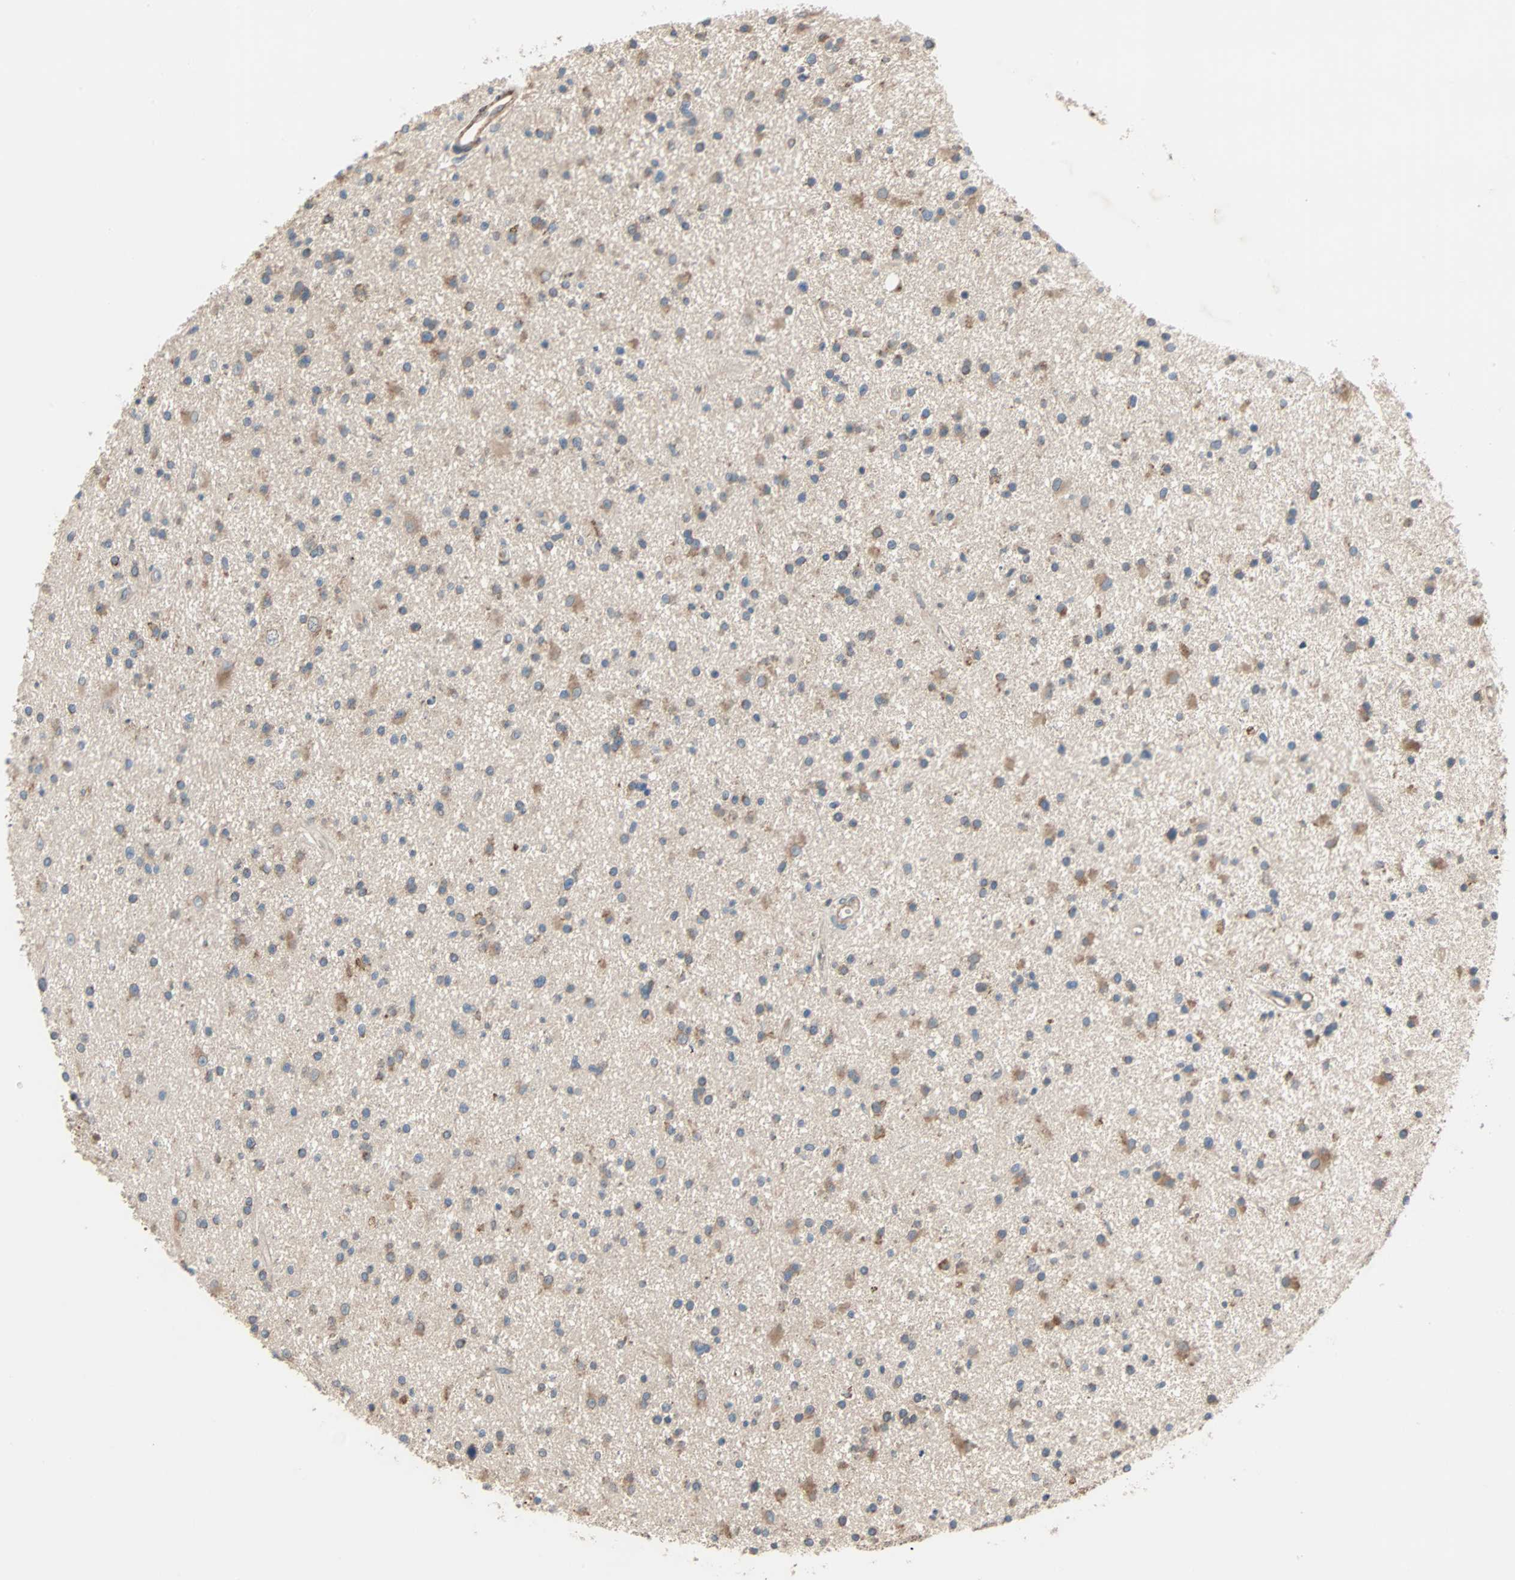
{"staining": {"intensity": "moderate", "quantity": "25%-75%", "location": "cytoplasmic/membranous"}, "tissue": "glioma", "cell_type": "Tumor cells", "image_type": "cancer", "snomed": [{"axis": "morphology", "description": "Glioma, malignant, High grade"}, {"axis": "topography", "description": "Brain"}], "caption": "Moderate cytoplasmic/membranous expression is seen in approximately 25%-75% of tumor cells in glioma.", "gene": "XYLT1", "patient": {"sex": "male", "age": 33}}